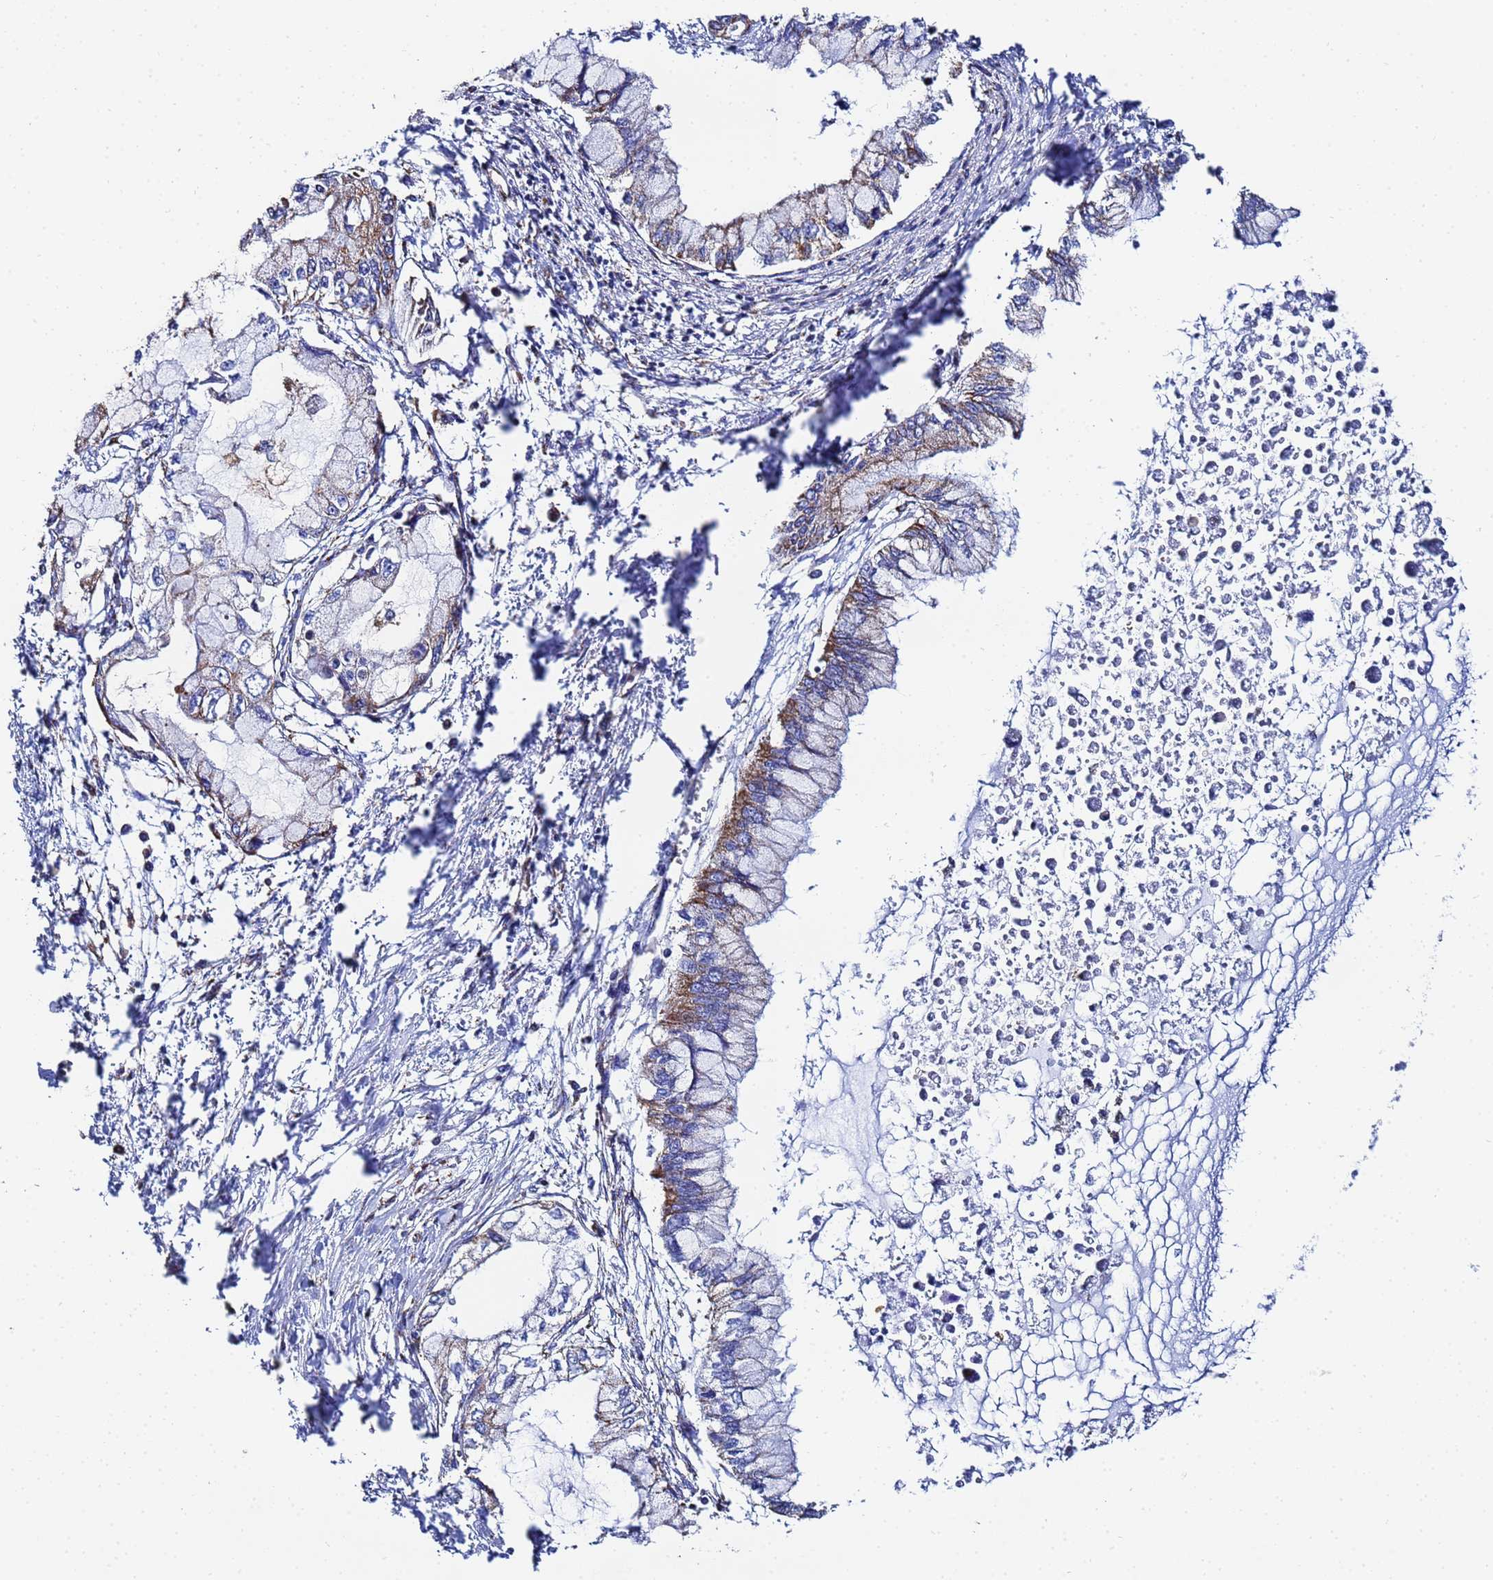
{"staining": {"intensity": "moderate", "quantity": "<25%", "location": "cytoplasmic/membranous"}, "tissue": "pancreatic cancer", "cell_type": "Tumor cells", "image_type": "cancer", "snomed": [{"axis": "morphology", "description": "Adenocarcinoma, NOS"}, {"axis": "topography", "description": "Pancreas"}], "caption": "A photomicrograph showing moderate cytoplasmic/membranous positivity in about <25% of tumor cells in adenocarcinoma (pancreatic), as visualized by brown immunohistochemical staining.", "gene": "GLUD1", "patient": {"sex": "male", "age": 48}}